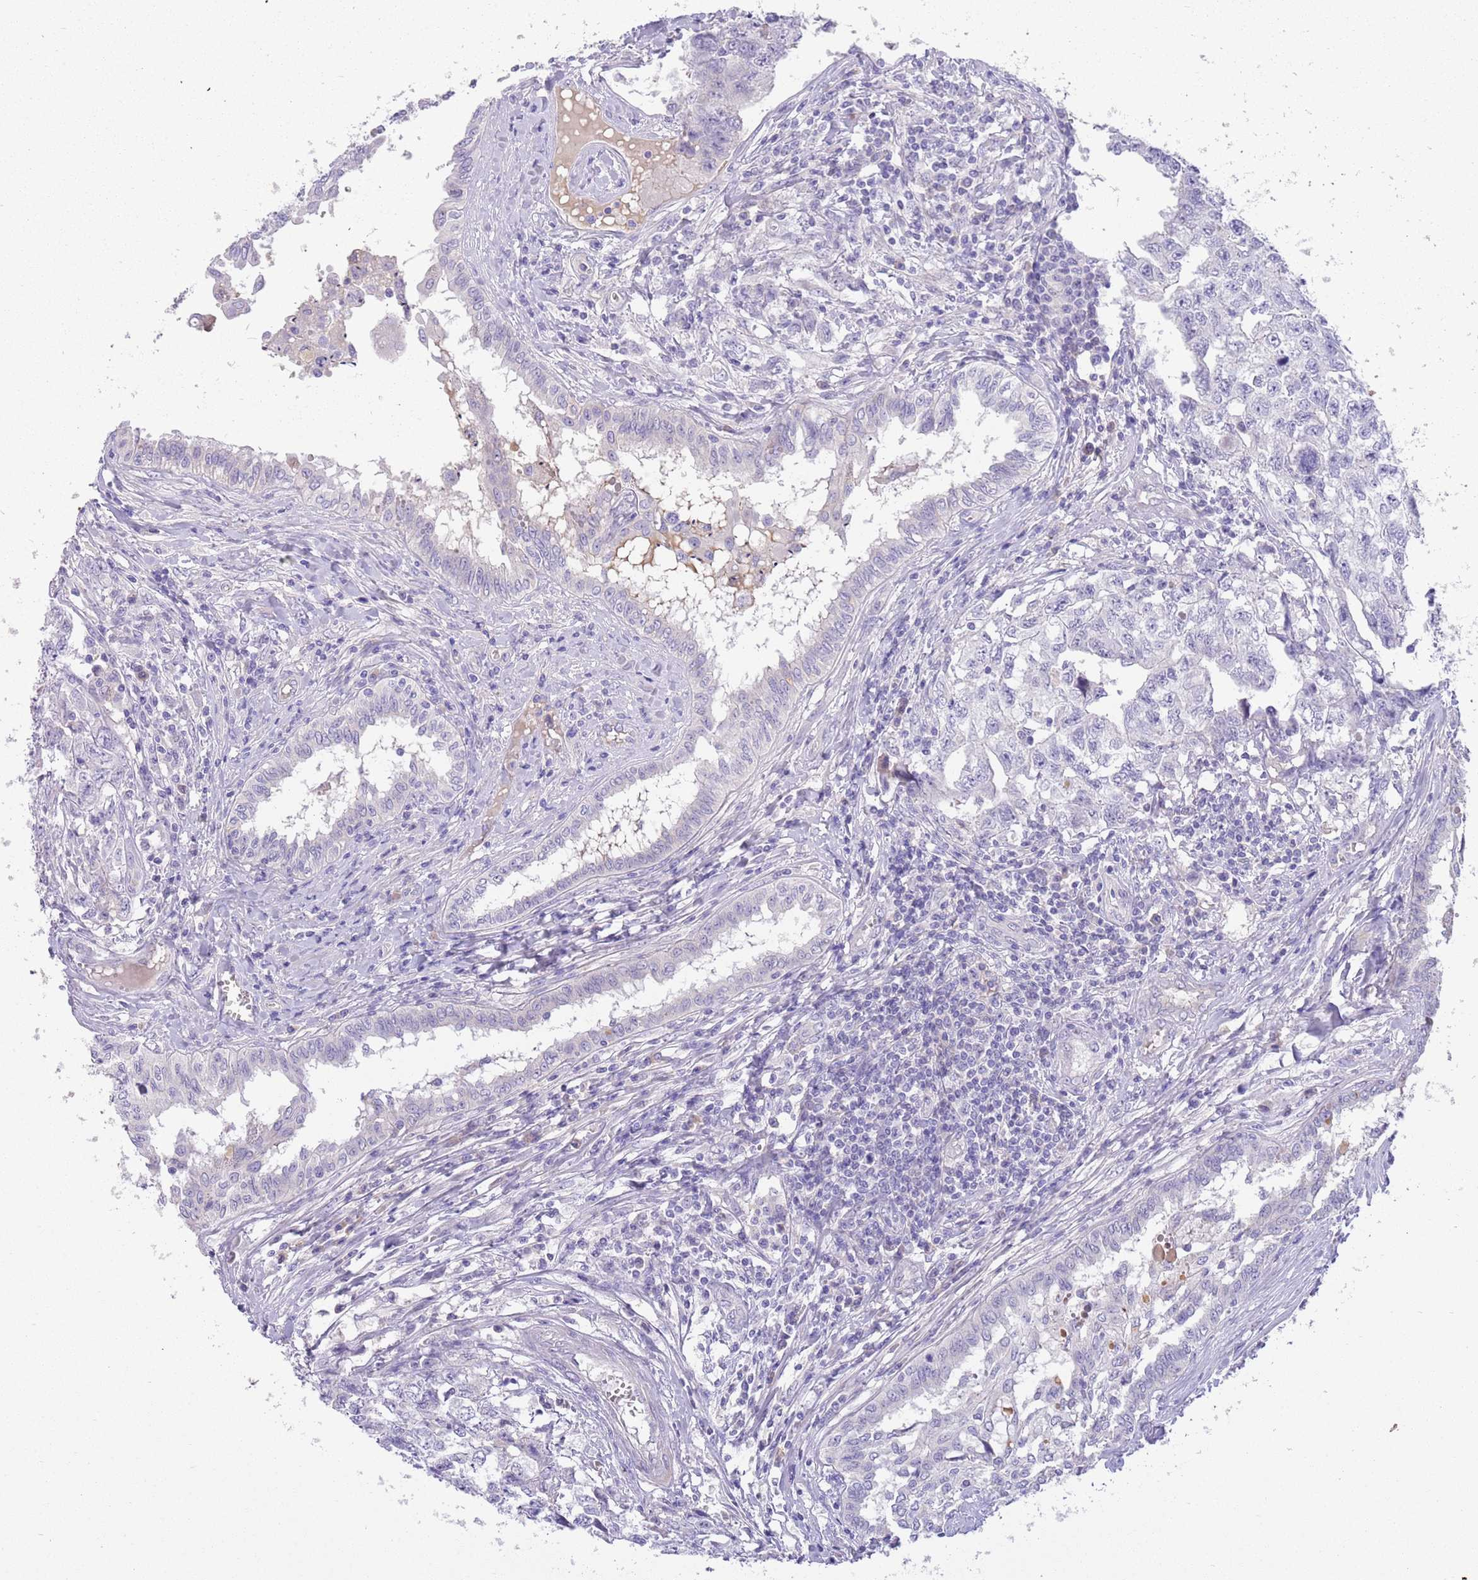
{"staining": {"intensity": "negative", "quantity": "none", "location": "none"}, "tissue": "testis cancer", "cell_type": "Tumor cells", "image_type": "cancer", "snomed": [{"axis": "morphology", "description": "Carcinoma, Embryonal, NOS"}, {"axis": "topography", "description": "Testis"}], "caption": "This is an IHC histopathology image of human testis cancer (embryonal carcinoma). There is no staining in tumor cells.", "gene": "IGFL4", "patient": {"sex": "male", "age": 31}}